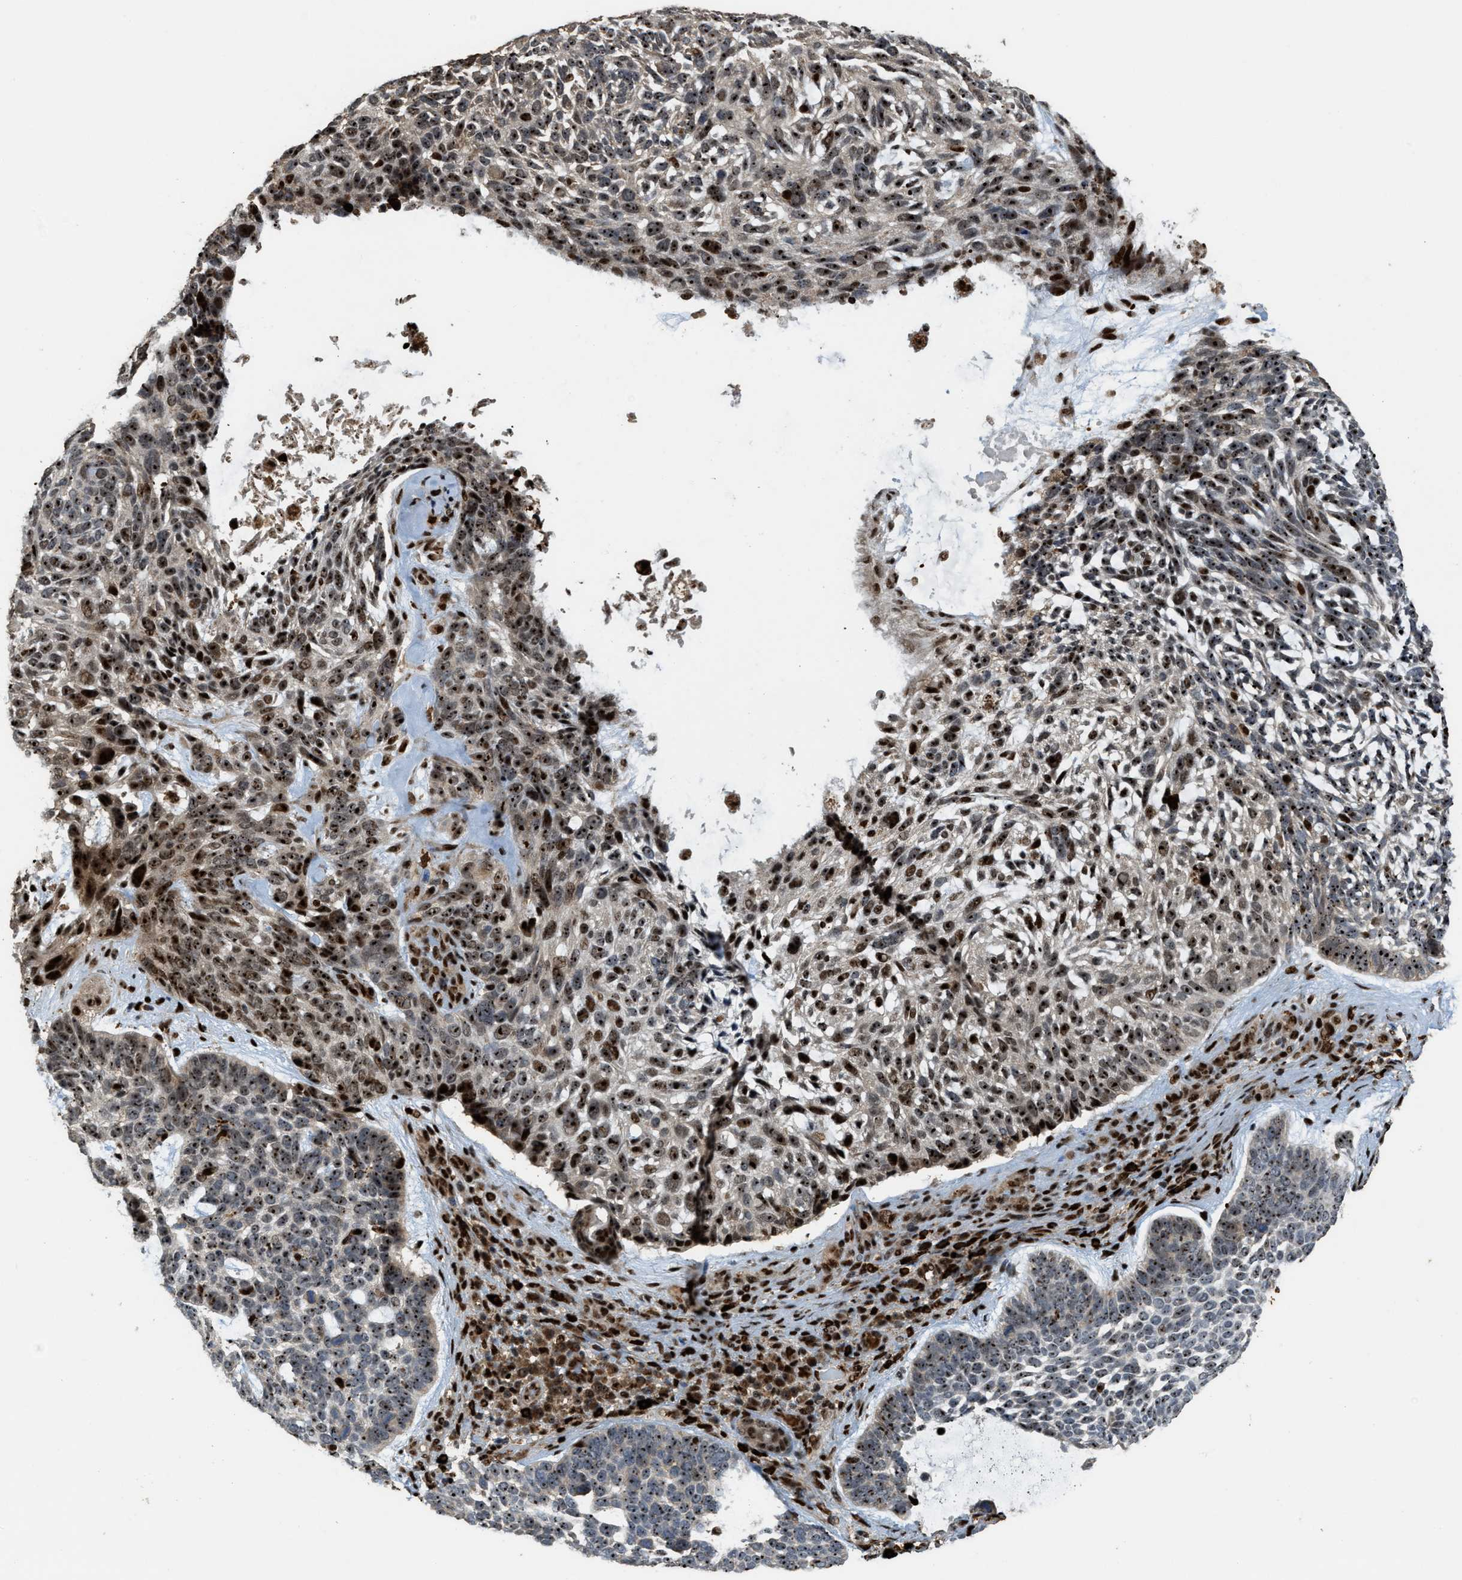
{"staining": {"intensity": "strong", "quantity": ">75%", "location": "nuclear"}, "tissue": "skin cancer", "cell_type": "Tumor cells", "image_type": "cancer", "snomed": [{"axis": "morphology", "description": "Basal cell carcinoma"}, {"axis": "topography", "description": "Skin"}, {"axis": "topography", "description": "Skin of head"}], "caption": "There is high levels of strong nuclear staining in tumor cells of skin cancer, as demonstrated by immunohistochemical staining (brown color).", "gene": "ZNF687", "patient": {"sex": "female", "age": 85}}